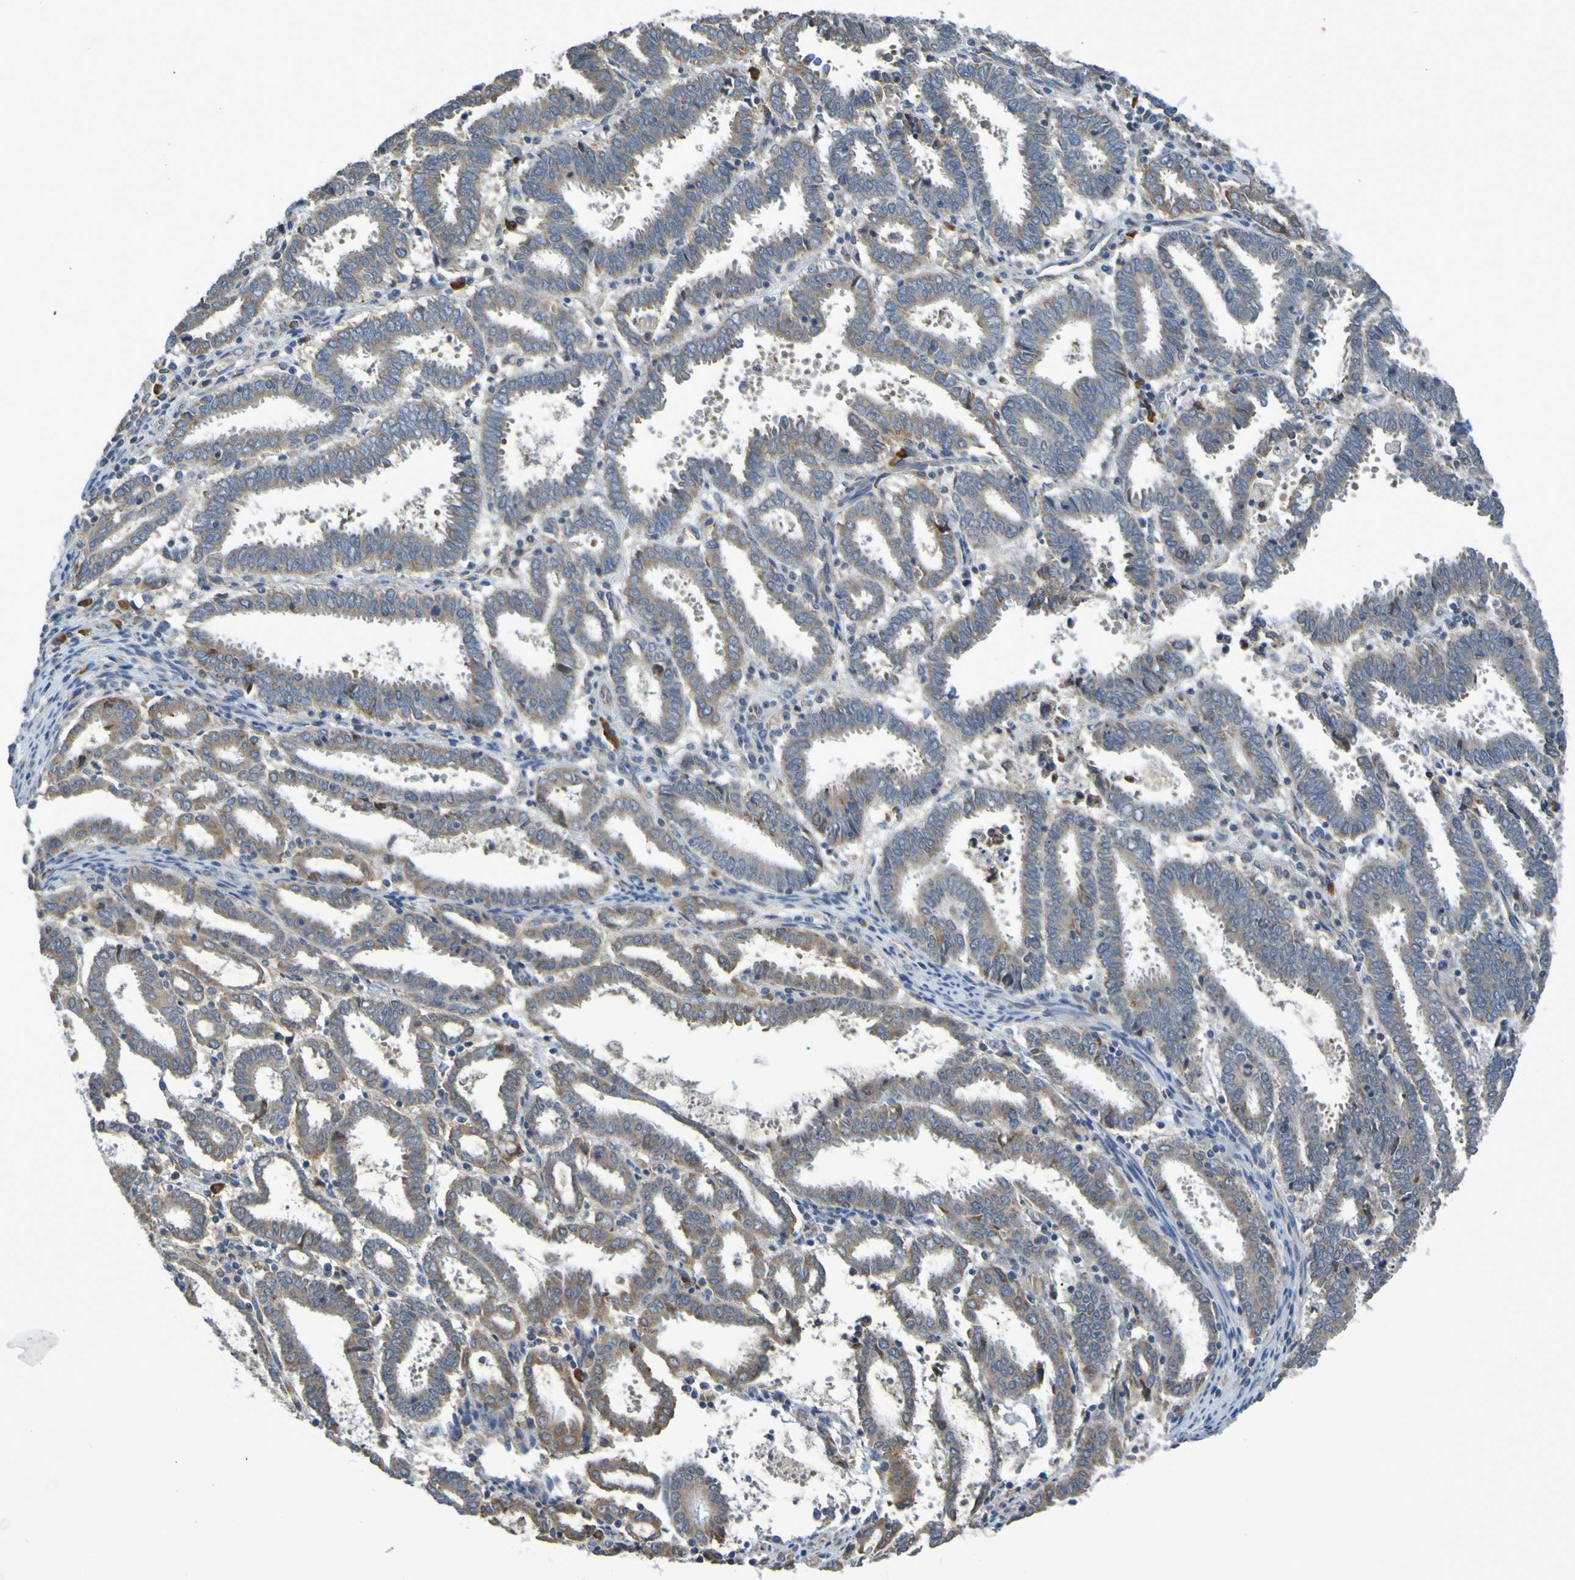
{"staining": {"intensity": "weak", "quantity": ">75%", "location": "cytoplasmic/membranous"}, "tissue": "endometrial cancer", "cell_type": "Tumor cells", "image_type": "cancer", "snomed": [{"axis": "morphology", "description": "Adenocarcinoma, NOS"}, {"axis": "topography", "description": "Uterus"}], "caption": "Immunohistochemistry staining of endometrial cancer, which displays low levels of weak cytoplasmic/membranous expression in about >75% of tumor cells indicating weak cytoplasmic/membranous protein expression. The staining was performed using DAB (3,3'-diaminobenzidine) (brown) for protein detection and nuclei were counterstained in hematoxylin (blue).", "gene": "CLDN18", "patient": {"sex": "female", "age": 83}}